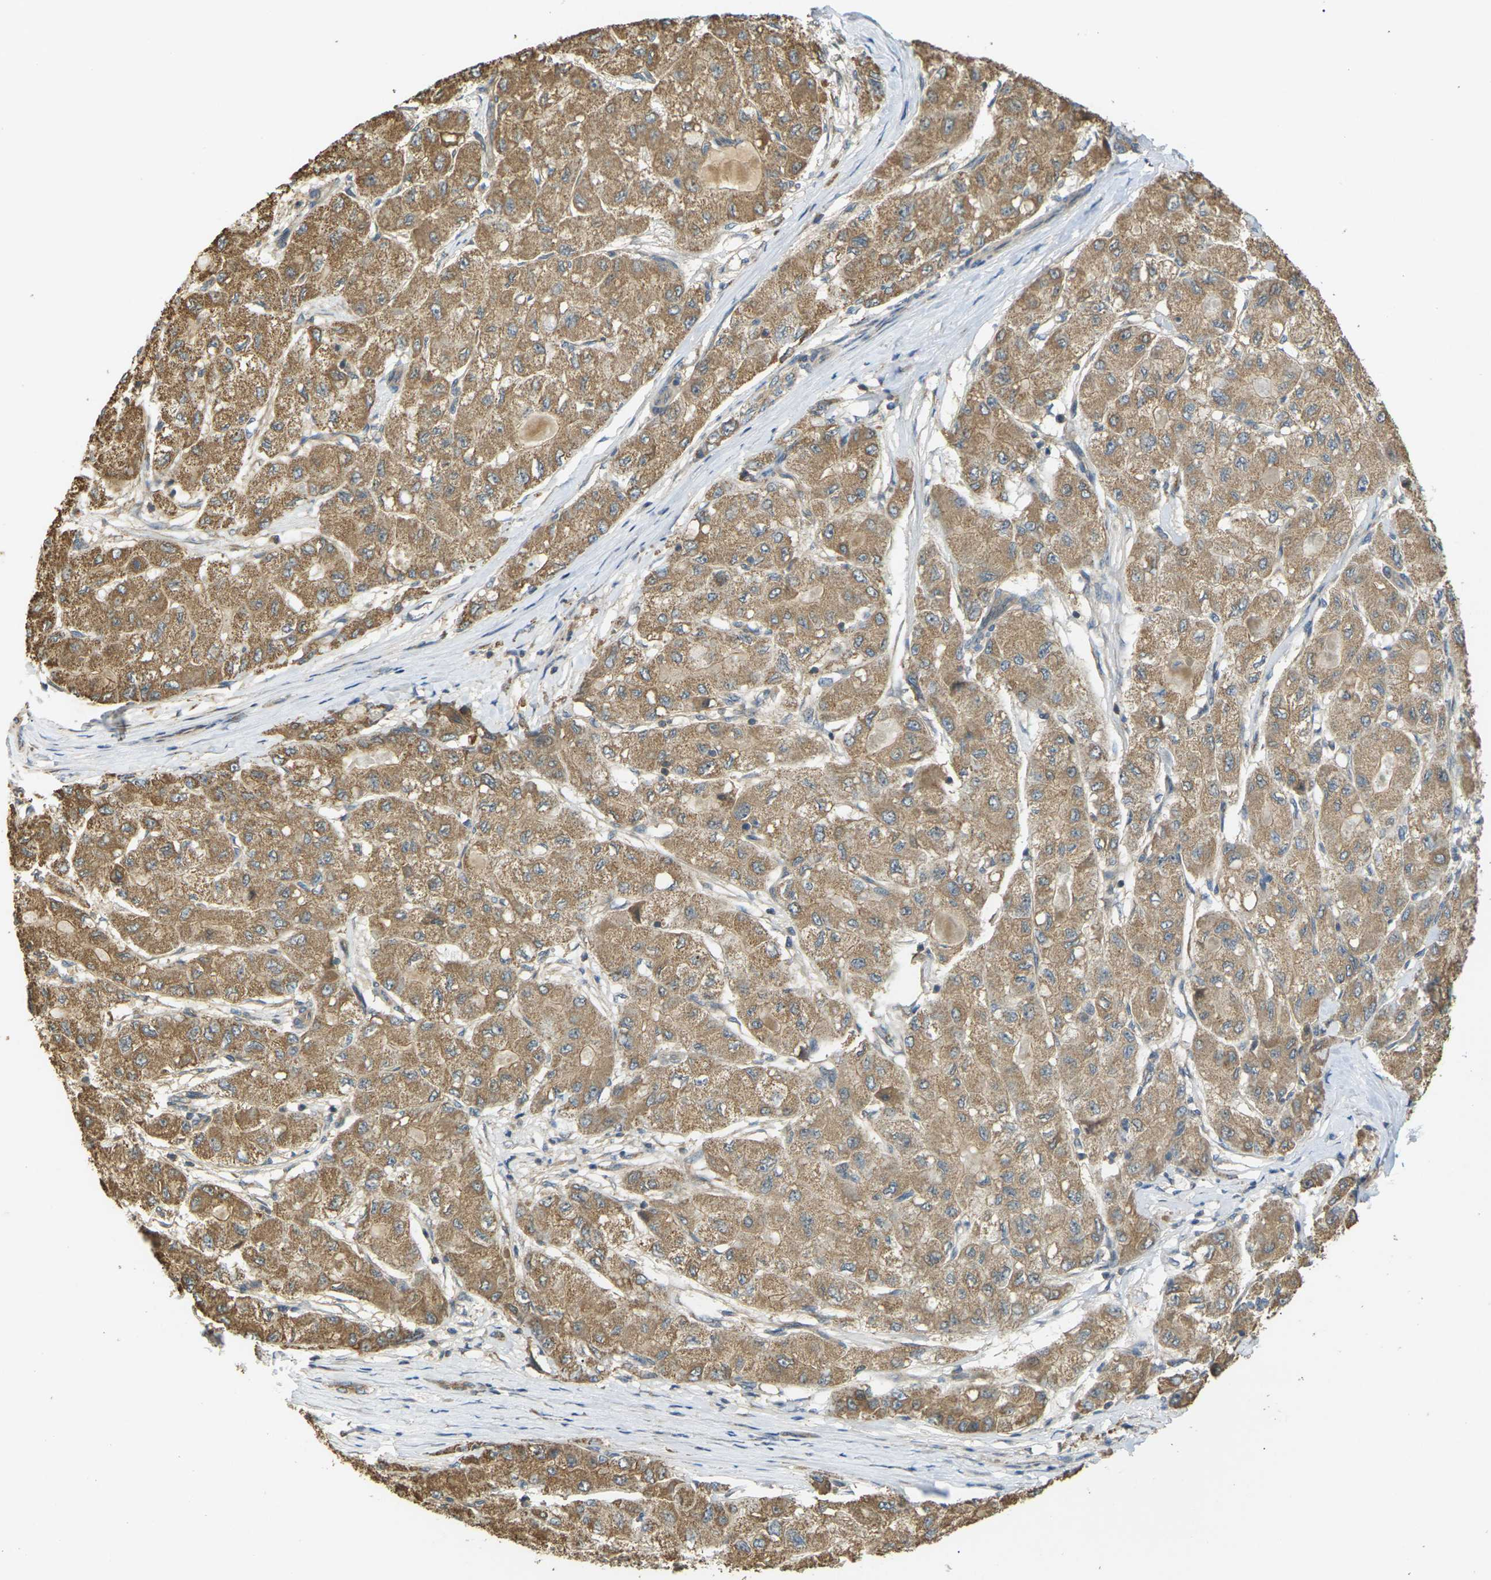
{"staining": {"intensity": "moderate", "quantity": ">75%", "location": "cytoplasmic/membranous"}, "tissue": "liver cancer", "cell_type": "Tumor cells", "image_type": "cancer", "snomed": [{"axis": "morphology", "description": "Carcinoma, Hepatocellular, NOS"}, {"axis": "topography", "description": "Liver"}], "caption": "Liver cancer (hepatocellular carcinoma) stained for a protein (brown) demonstrates moderate cytoplasmic/membranous positive staining in about >75% of tumor cells.", "gene": "KSR1", "patient": {"sex": "male", "age": 80}}